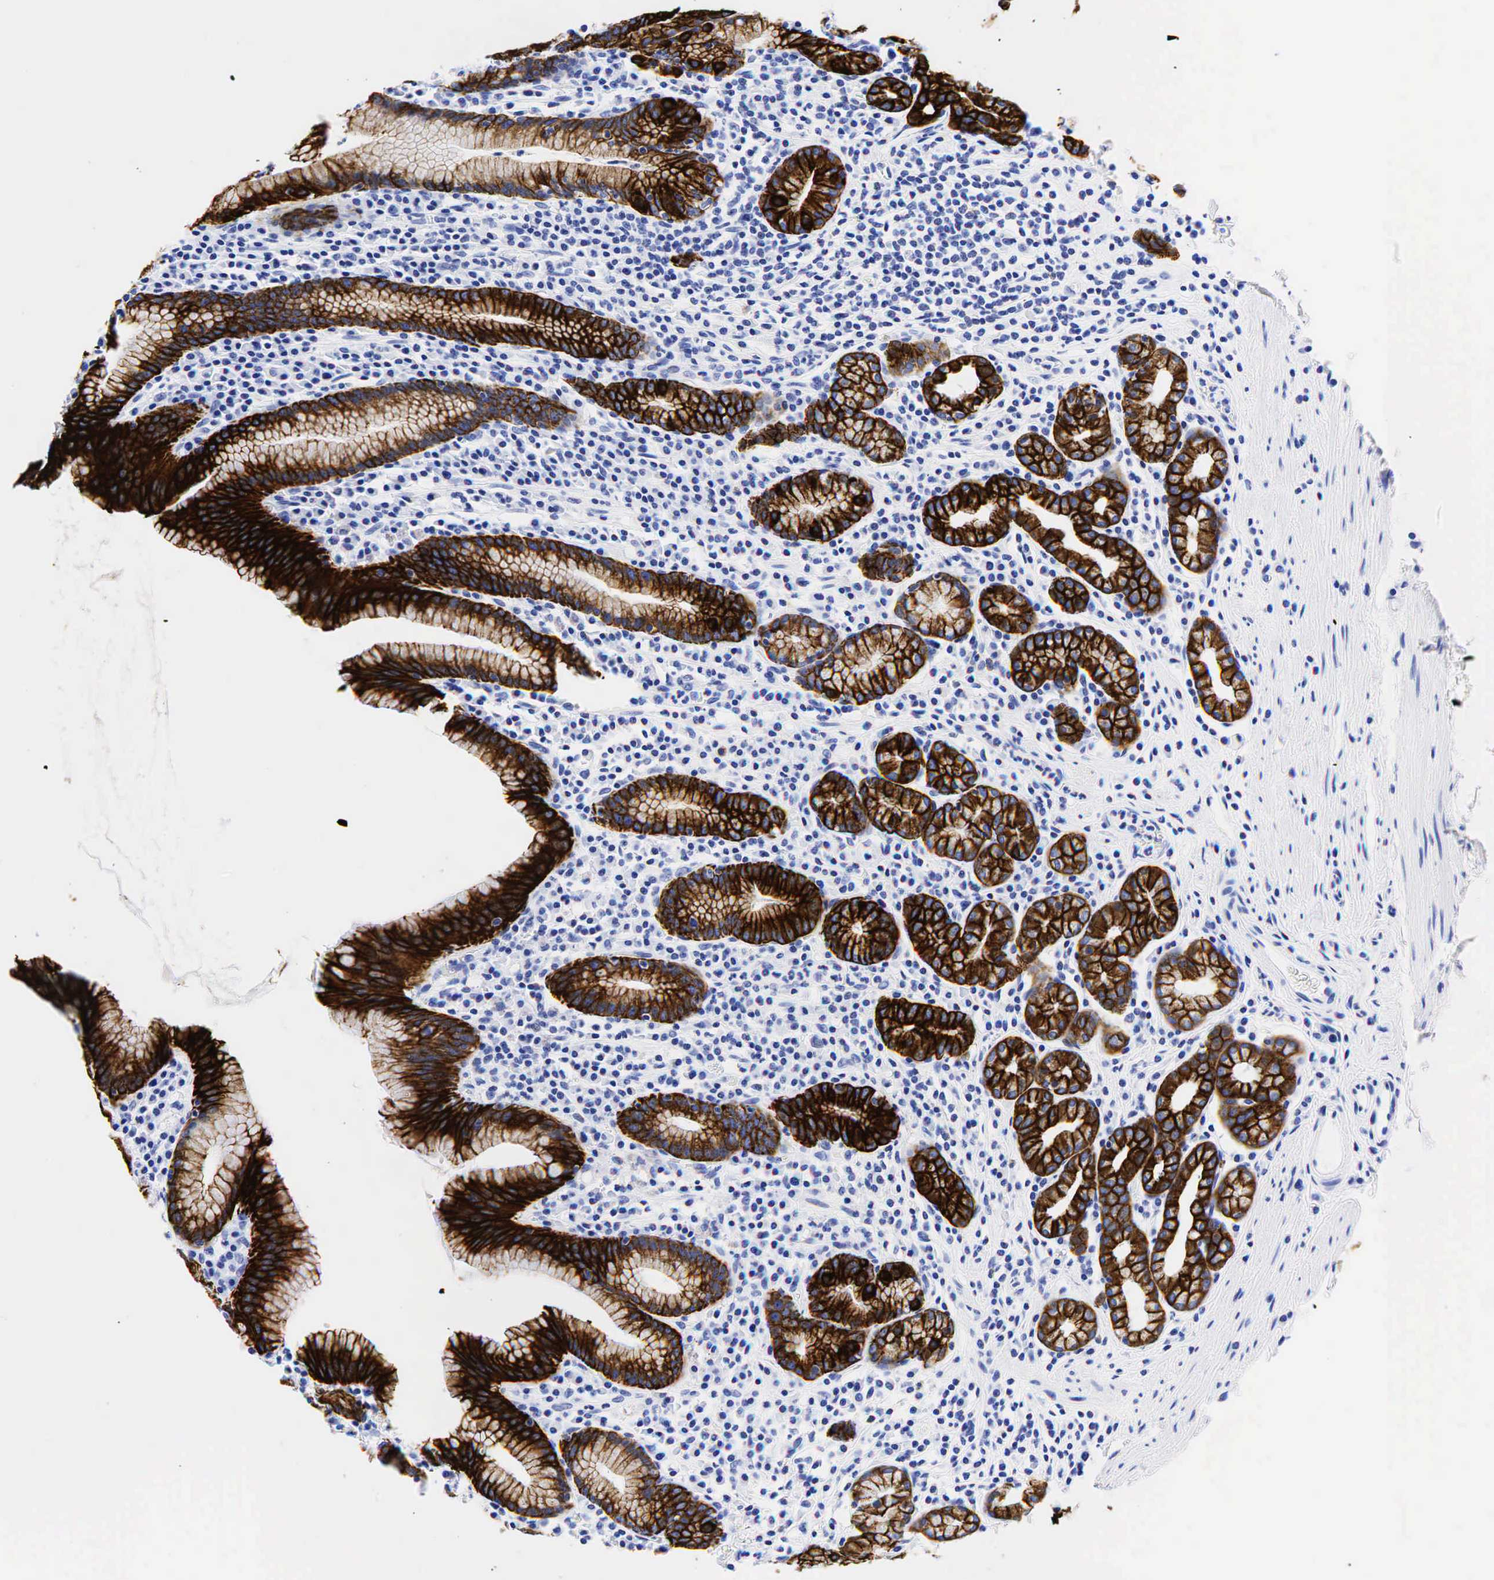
{"staining": {"intensity": "strong", "quantity": ">75%", "location": "cytoplasmic/membranous"}, "tissue": "stomach", "cell_type": "Glandular cells", "image_type": "normal", "snomed": [{"axis": "morphology", "description": "Normal tissue, NOS"}, {"axis": "topography", "description": "Stomach, lower"}], "caption": "Unremarkable stomach was stained to show a protein in brown. There is high levels of strong cytoplasmic/membranous expression in approximately >75% of glandular cells.", "gene": "KRT19", "patient": {"sex": "male", "age": 58}}